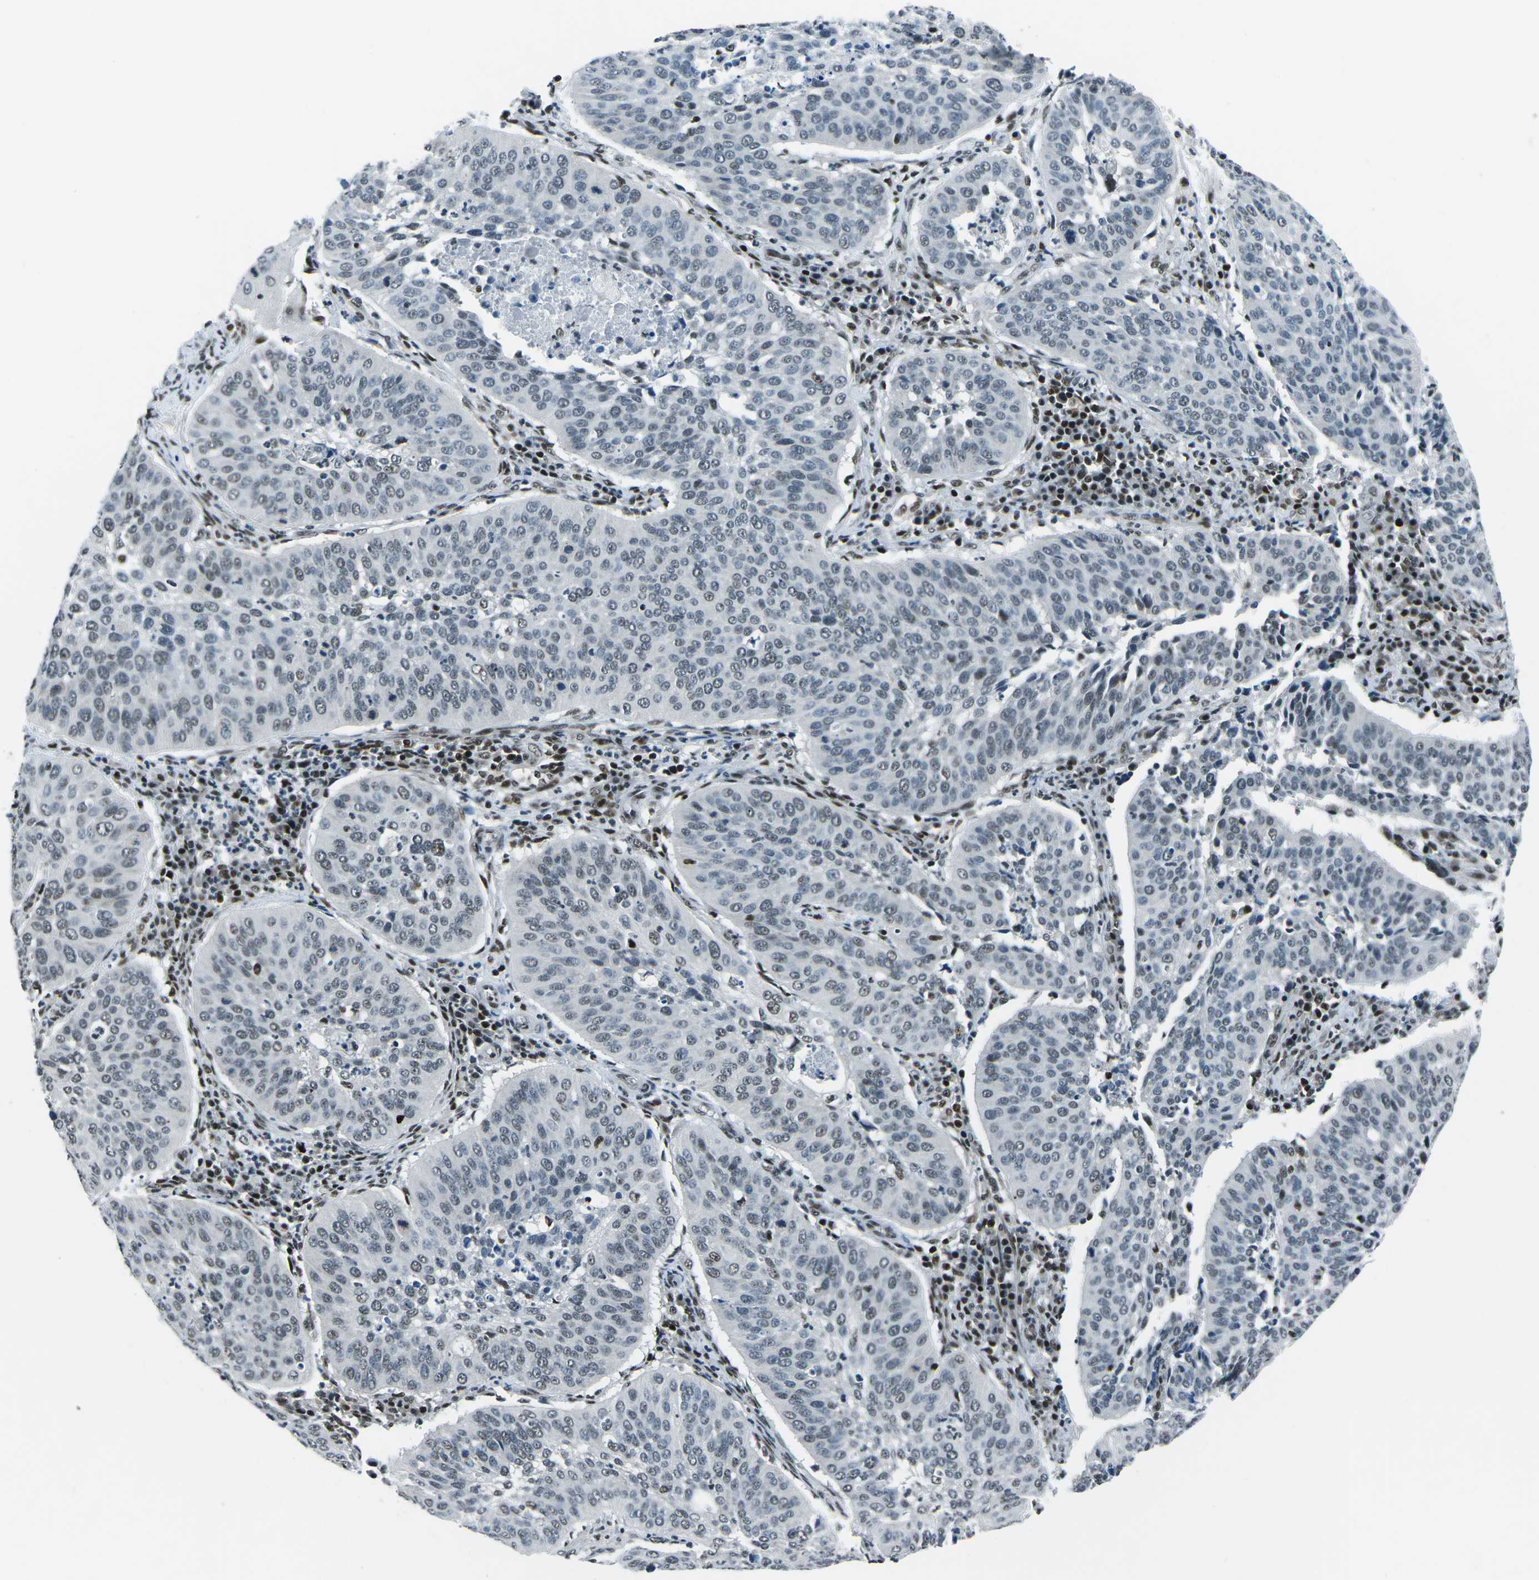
{"staining": {"intensity": "weak", "quantity": "<25%", "location": "nuclear"}, "tissue": "cervical cancer", "cell_type": "Tumor cells", "image_type": "cancer", "snomed": [{"axis": "morphology", "description": "Normal tissue, NOS"}, {"axis": "morphology", "description": "Squamous cell carcinoma, NOS"}, {"axis": "topography", "description": "Cervix"}], "caption": "The micrograph demonstrates no significant staining in tumor cells of squamous cell carcinoma (cervical). (DAB (3,3'-diaminobenzidine) IHC with hematoxylin counter stain).", "gene": "RBL2", "patient": {"sex": "female", "age": 39}}